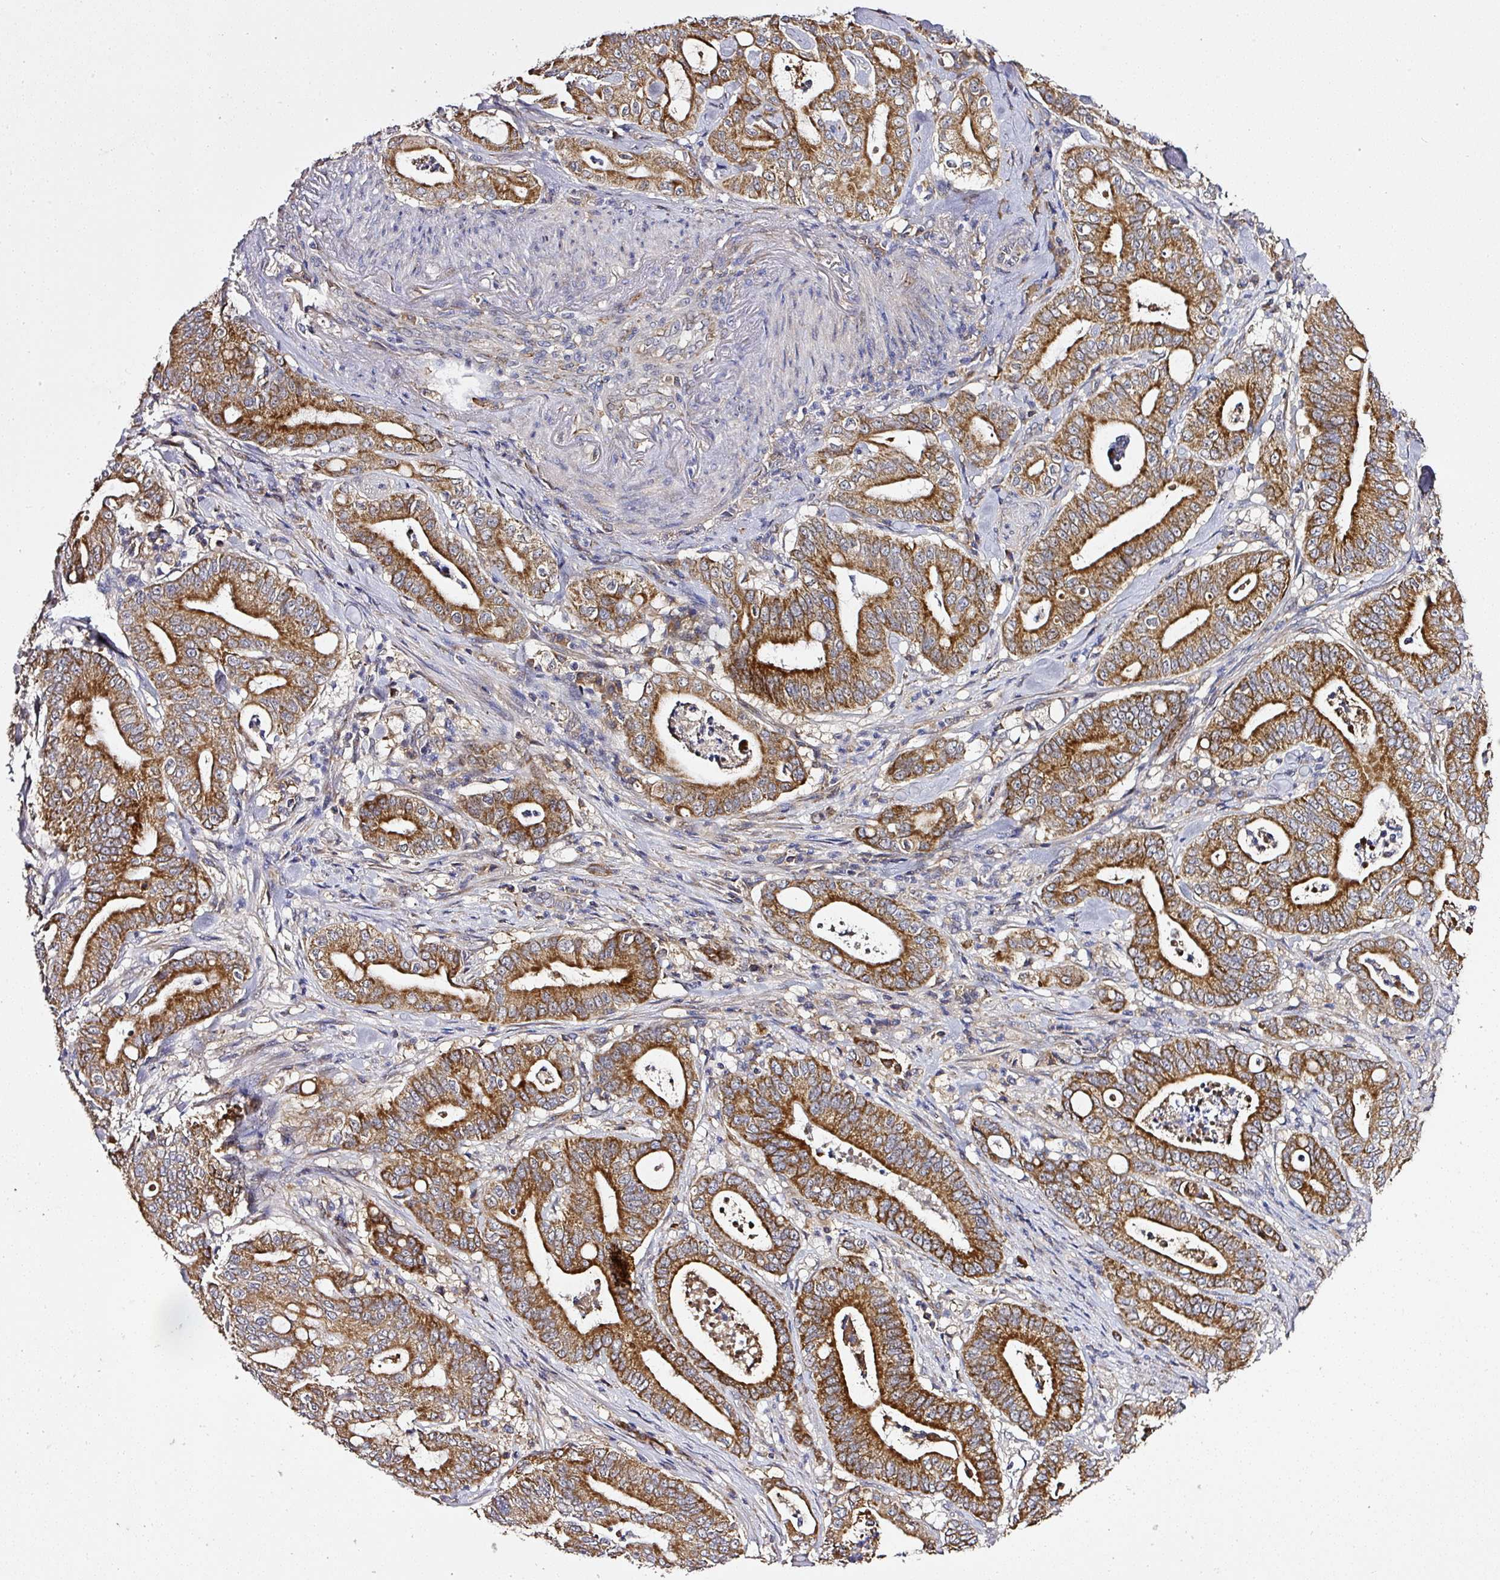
{"staining": {"intensity": "strong", "quantity": ">75%", "location": "cytoplasmic/membranous"}, "tissue": "pancreatic cancer", "cell_type": "Tumor cells", "image_type": "cancer", "snomed": [{"axis": "morphology", "description": "Adenocarcinoma, NOS"}, {"axis": "topography", "description": "Pancreas"}], "caption": "The image shows staining of pancreatic cancer, revealing strong cytoplasmic/membranous protein positivity (brown color) within tumor cells.", "gene": "ZNF513", "patient": {"sex": "male", "age": 71}}